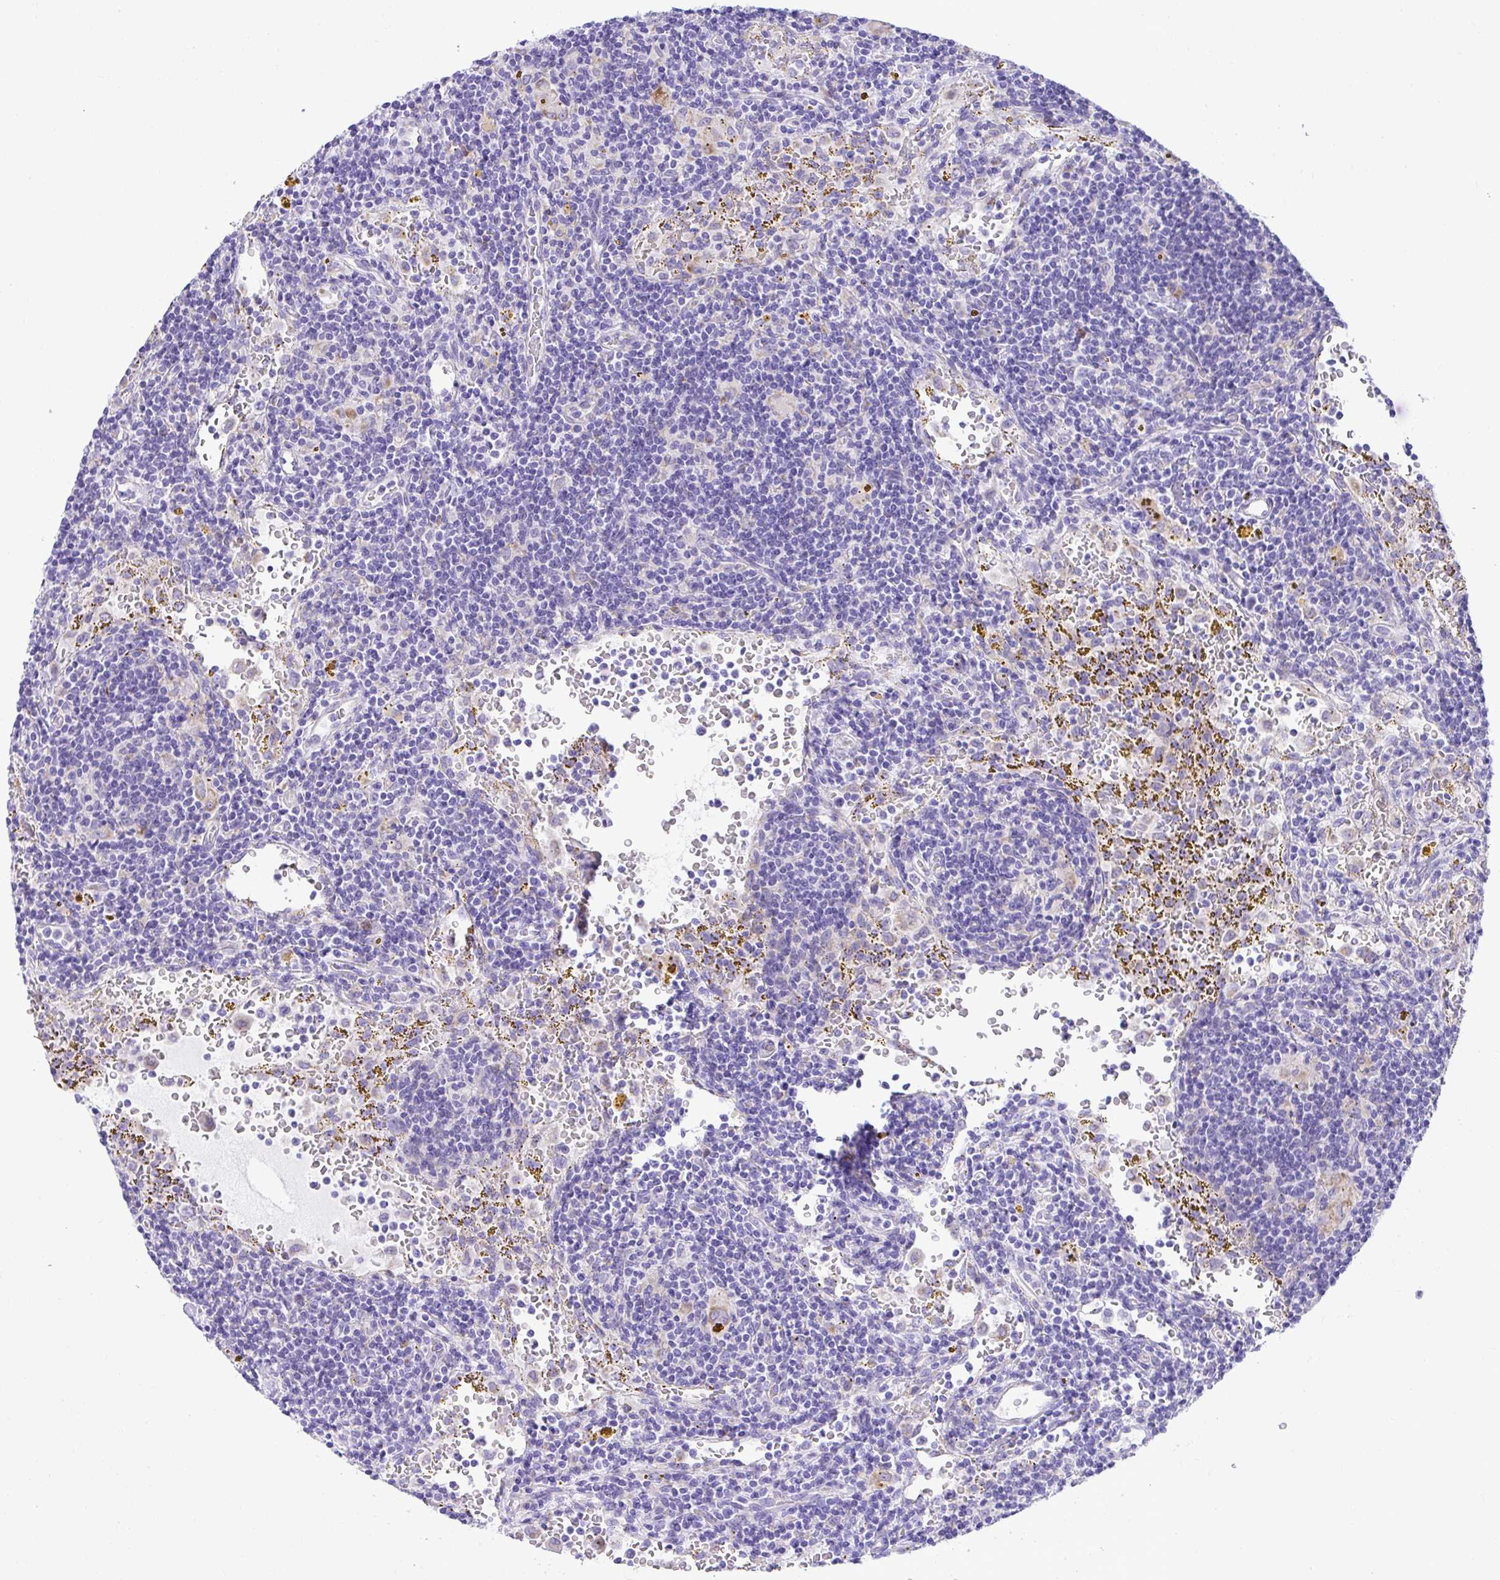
{"staining": {"intensity": "negative", "quantity": "none", "location": "none"}, "tissue": "lymphoma", "cell_type": "Tumor cells", "image_type": "cancer", "snomed": [{"axis": "morphology", "description": "Malignant lymphoma, non-Hodgkin's type, Low grade"}, {"axis": "topography", "description": "Spleen"}], "caption": "Immunohistochemical staining of malignant lymphoma, non-Hodgkin's type (low-grade) reveals no significant positivity in tumor cells.", "gene": "ADRA2C", "patient": {"sex": "female", "age": 70}}